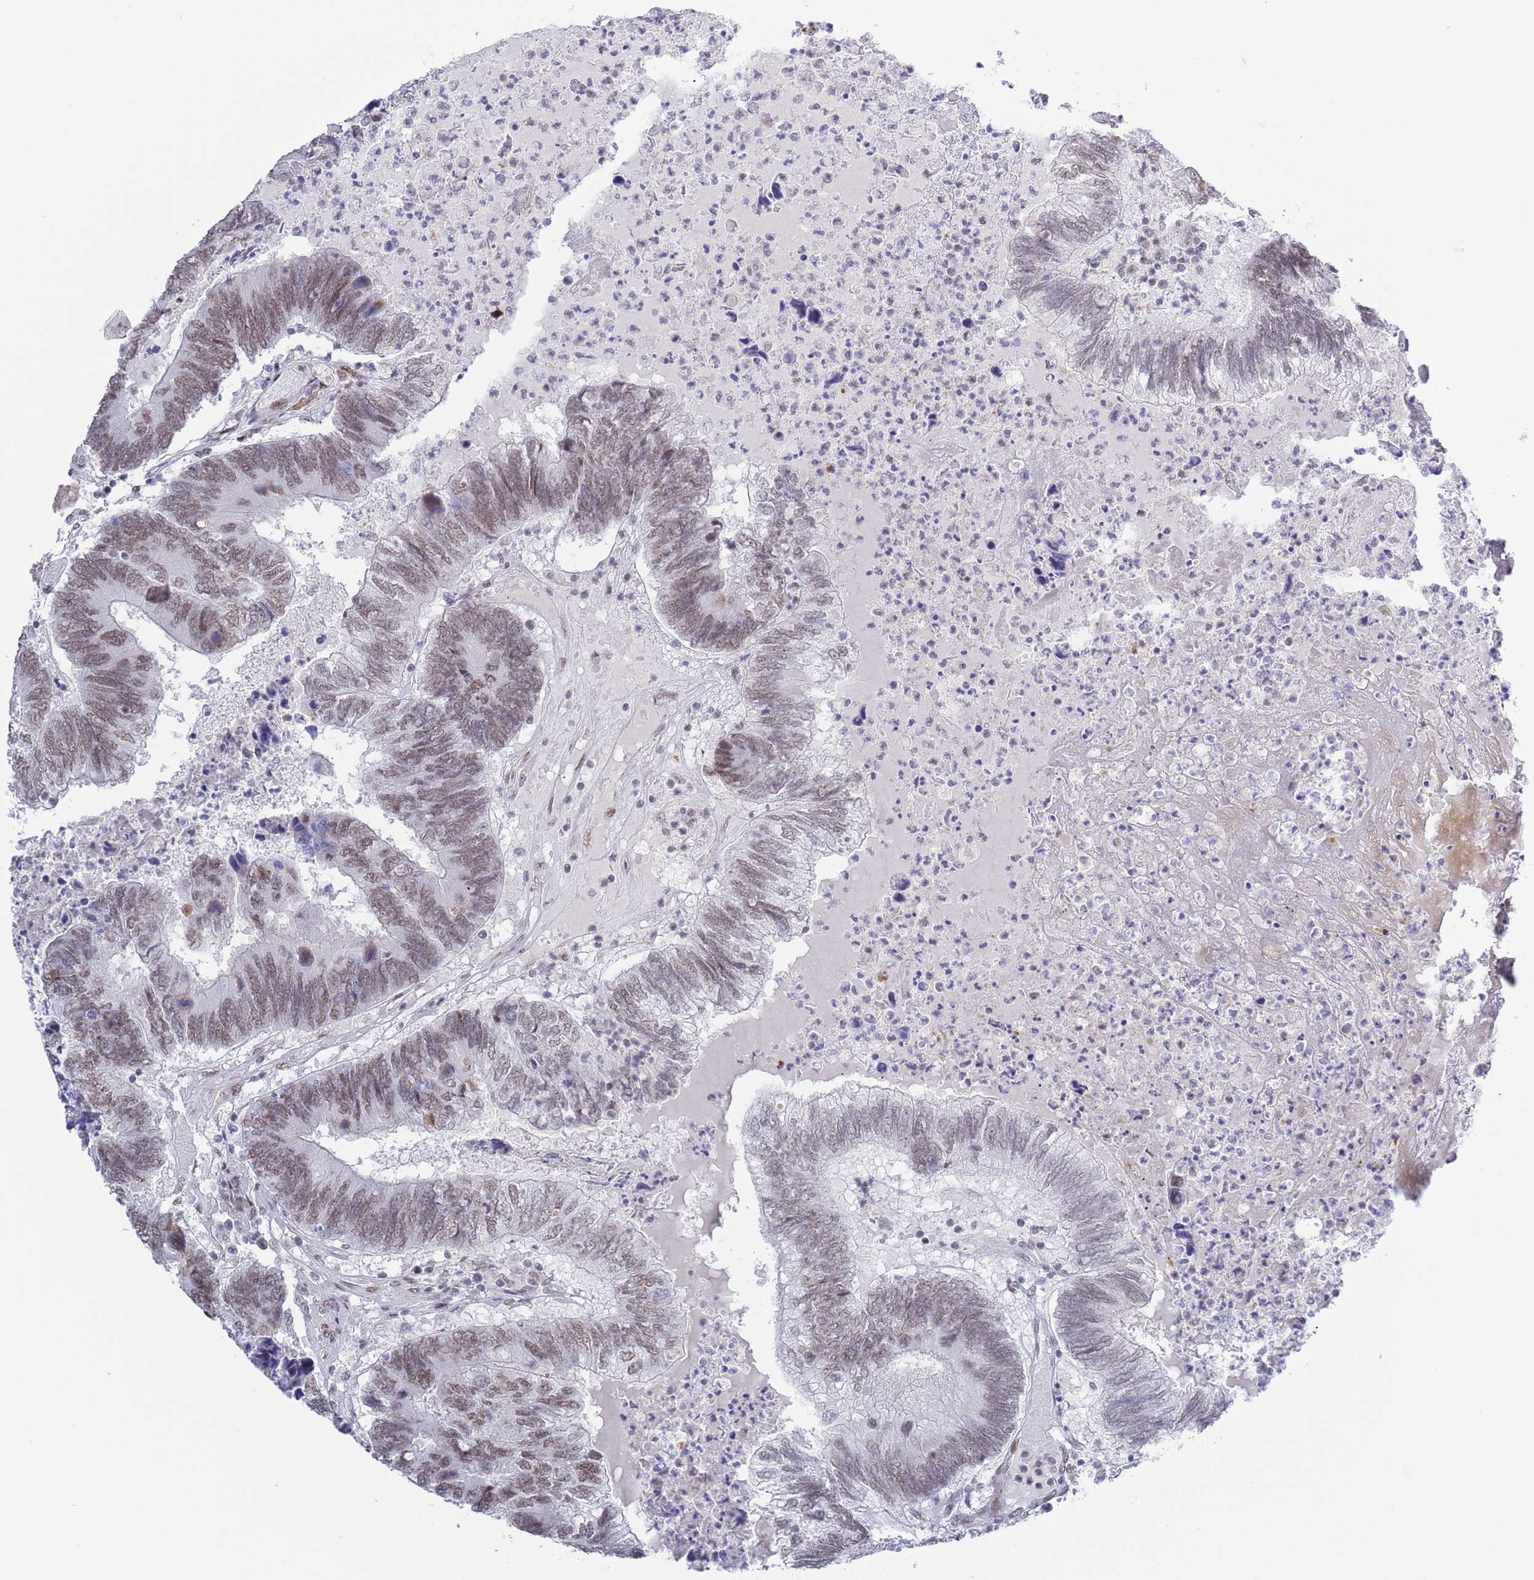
{"staining": {"intensity": "moderate", "quantity": ">75%", "location": "nuclear"}, "tissue": "colorectal cancer", "cell_type": "Tumor cells", "image_type": "cancer", "snomed": [{"axis": "morphology", "description": "Adenocarcinoma, NOS"}, {"axis": "topography", "description": "Colon"}], "caption": "Protein expression analysis of colorectal adenocarcinoma exhibits moderate nuclear positivity in about >75% of tumor cells. (DAB (3,3'-diaminobenzidine) IHC, brown staining for protein, blue staining for nuclei).", "gene": "ZNF382", "patient": {"sex": "female", "age": 67}}